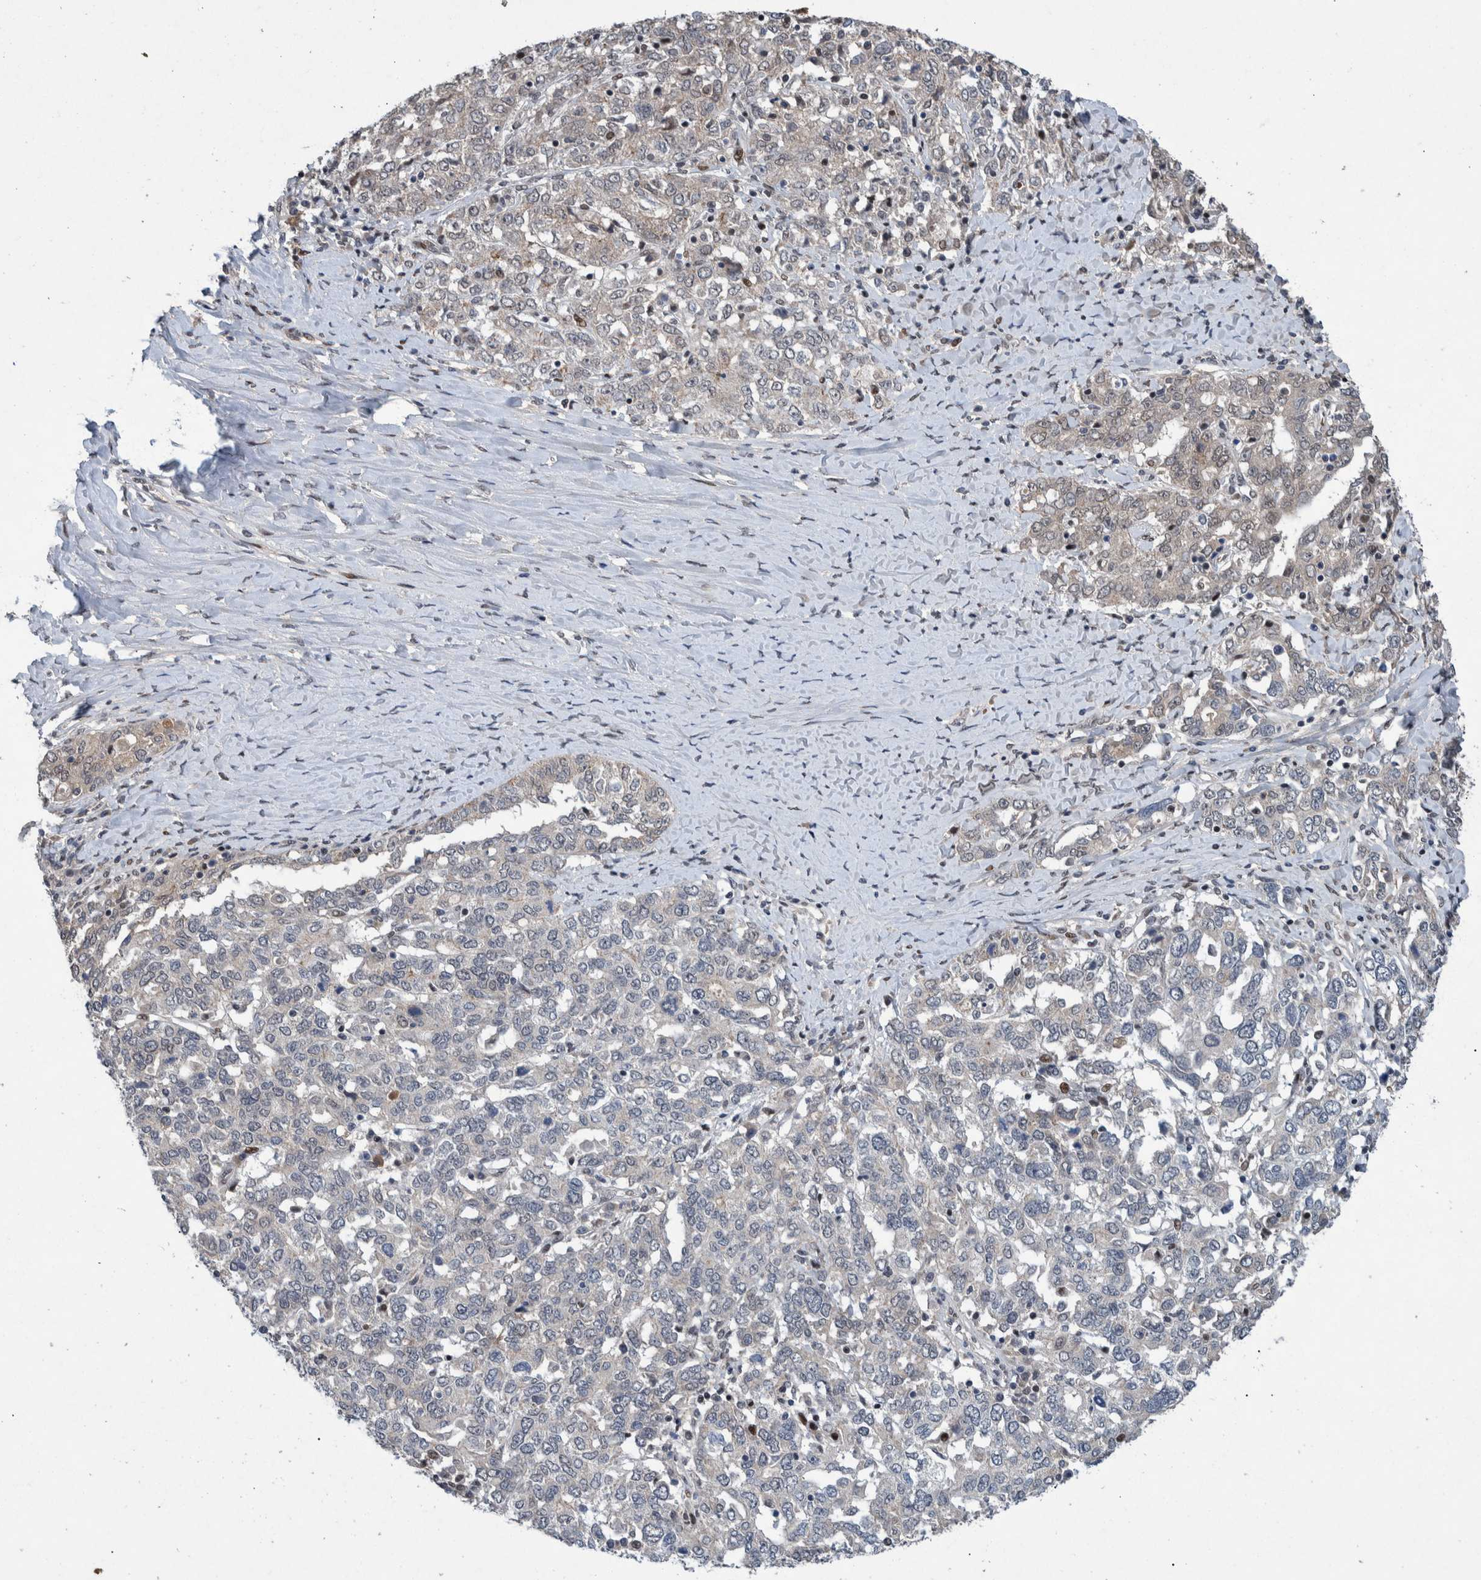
{"staining": {"intensity": "negative", "quantity": "none", "location": "none"}, "tissue": "ovarian cancer", "cell_type": "Tumor cells", "image_type": "cancer", "snomed": [{"axis": "morphology", "description": "Carcinoma, endometroid"}, {"axis": "topography", "description": "Ovary"}], "caption": "Ovarian cancer (endometroid carcinoma) was stained to show a protein in brown. There is no significant expression in tumor cells. (DAB immunohistochemistry visualized using brightfield microscopy, high magnification).", "gene": "ESRP1", "patient": {"sex": "female", "age": 62}}